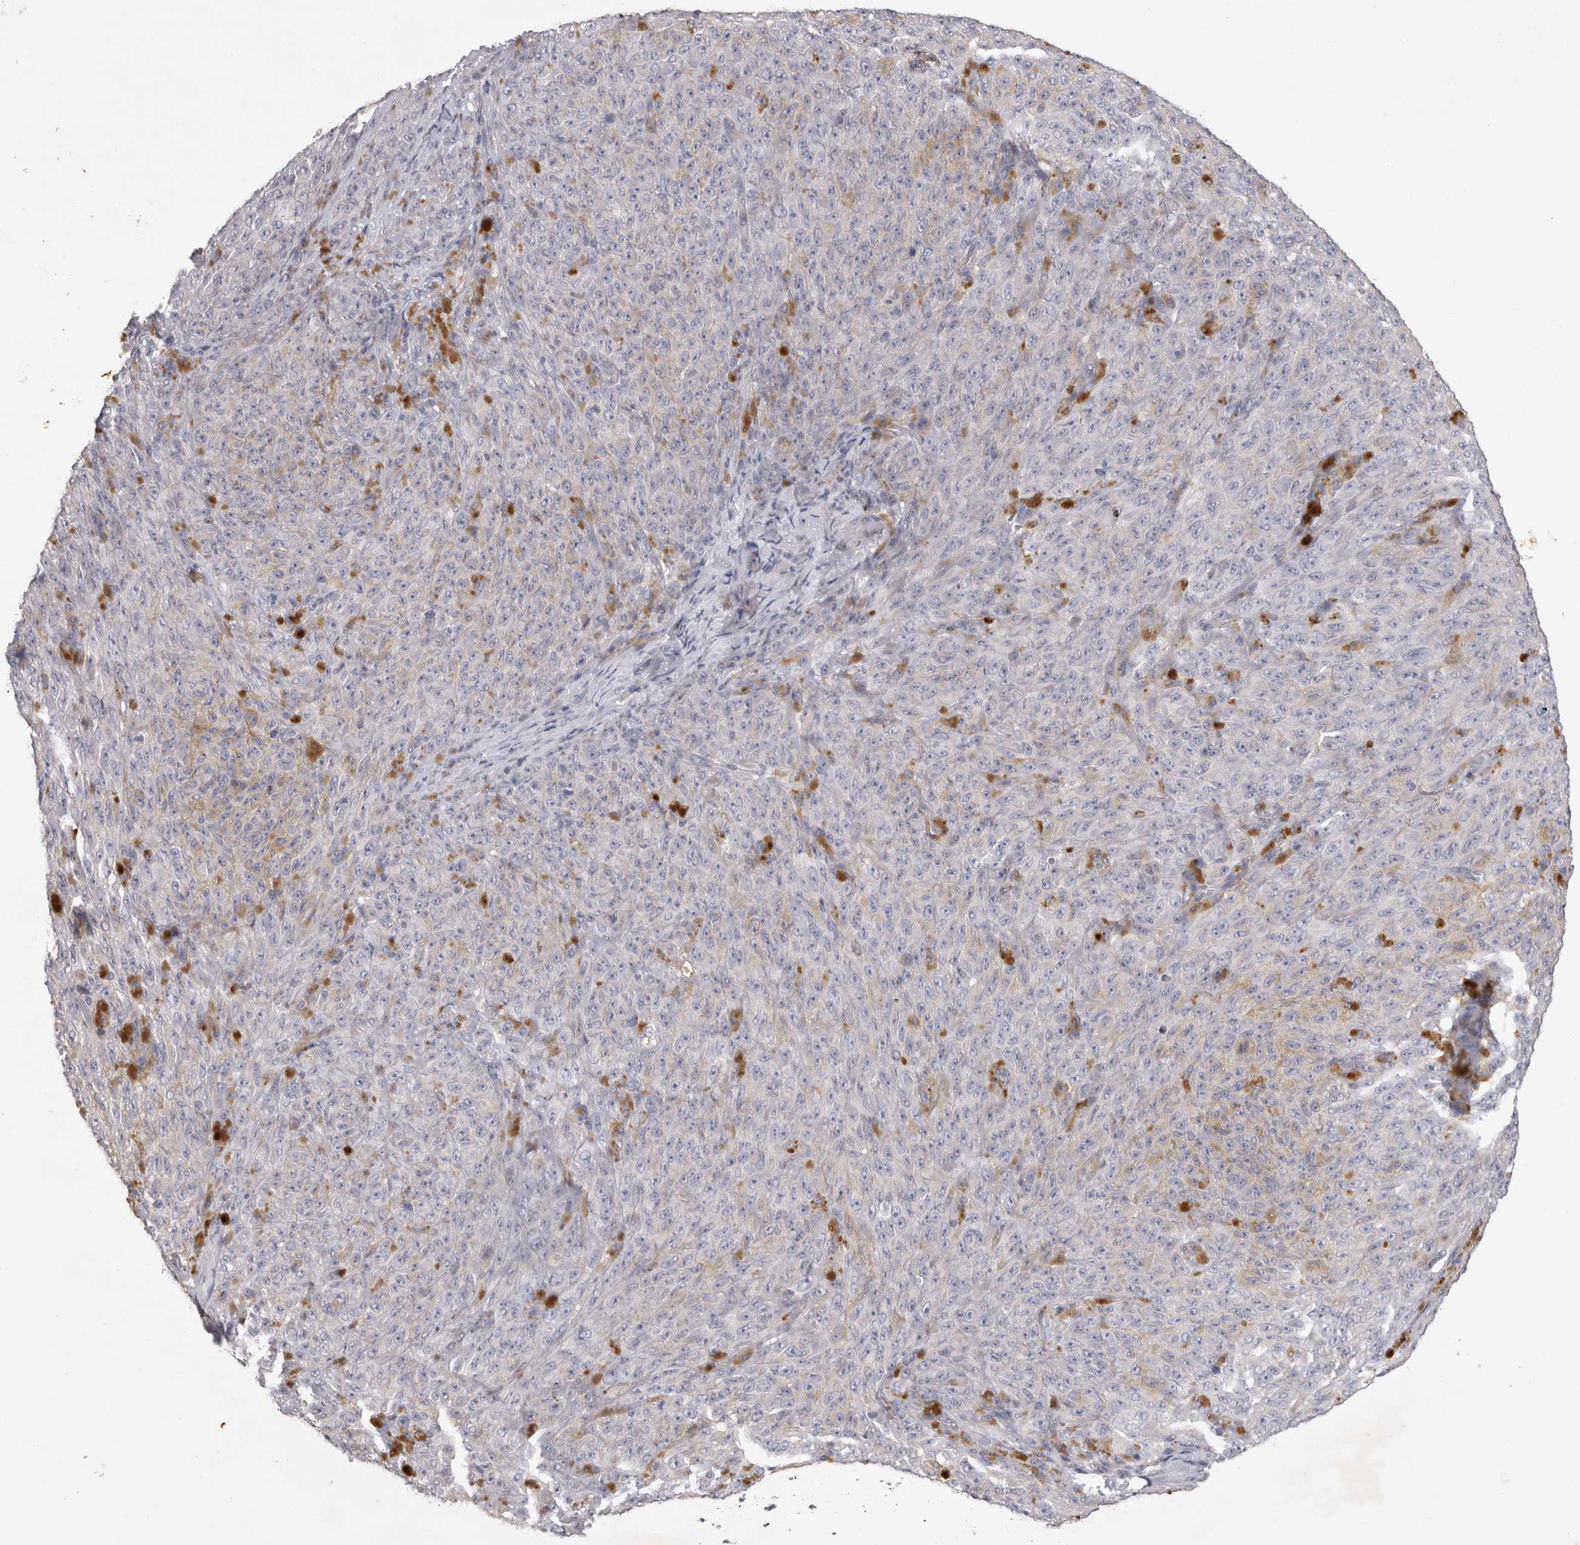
{"staining": {"intensity": "negative", "quantity": "none", "location": "none"}, "tissue": "melanoma", "cell_type": "Tumor cells", "image_type": "cancer", "snomed": [{"axis": "morphology", "description": "Malignant melanoma, NOS"}, {"axis": "topography", "description": "Skin"}], "caption": "Human melanoma stained for a protein using IHC exhibits no expression in tumor cells.", "gene": "CTBS", "patient": {"sex": "female", "age": 82}}